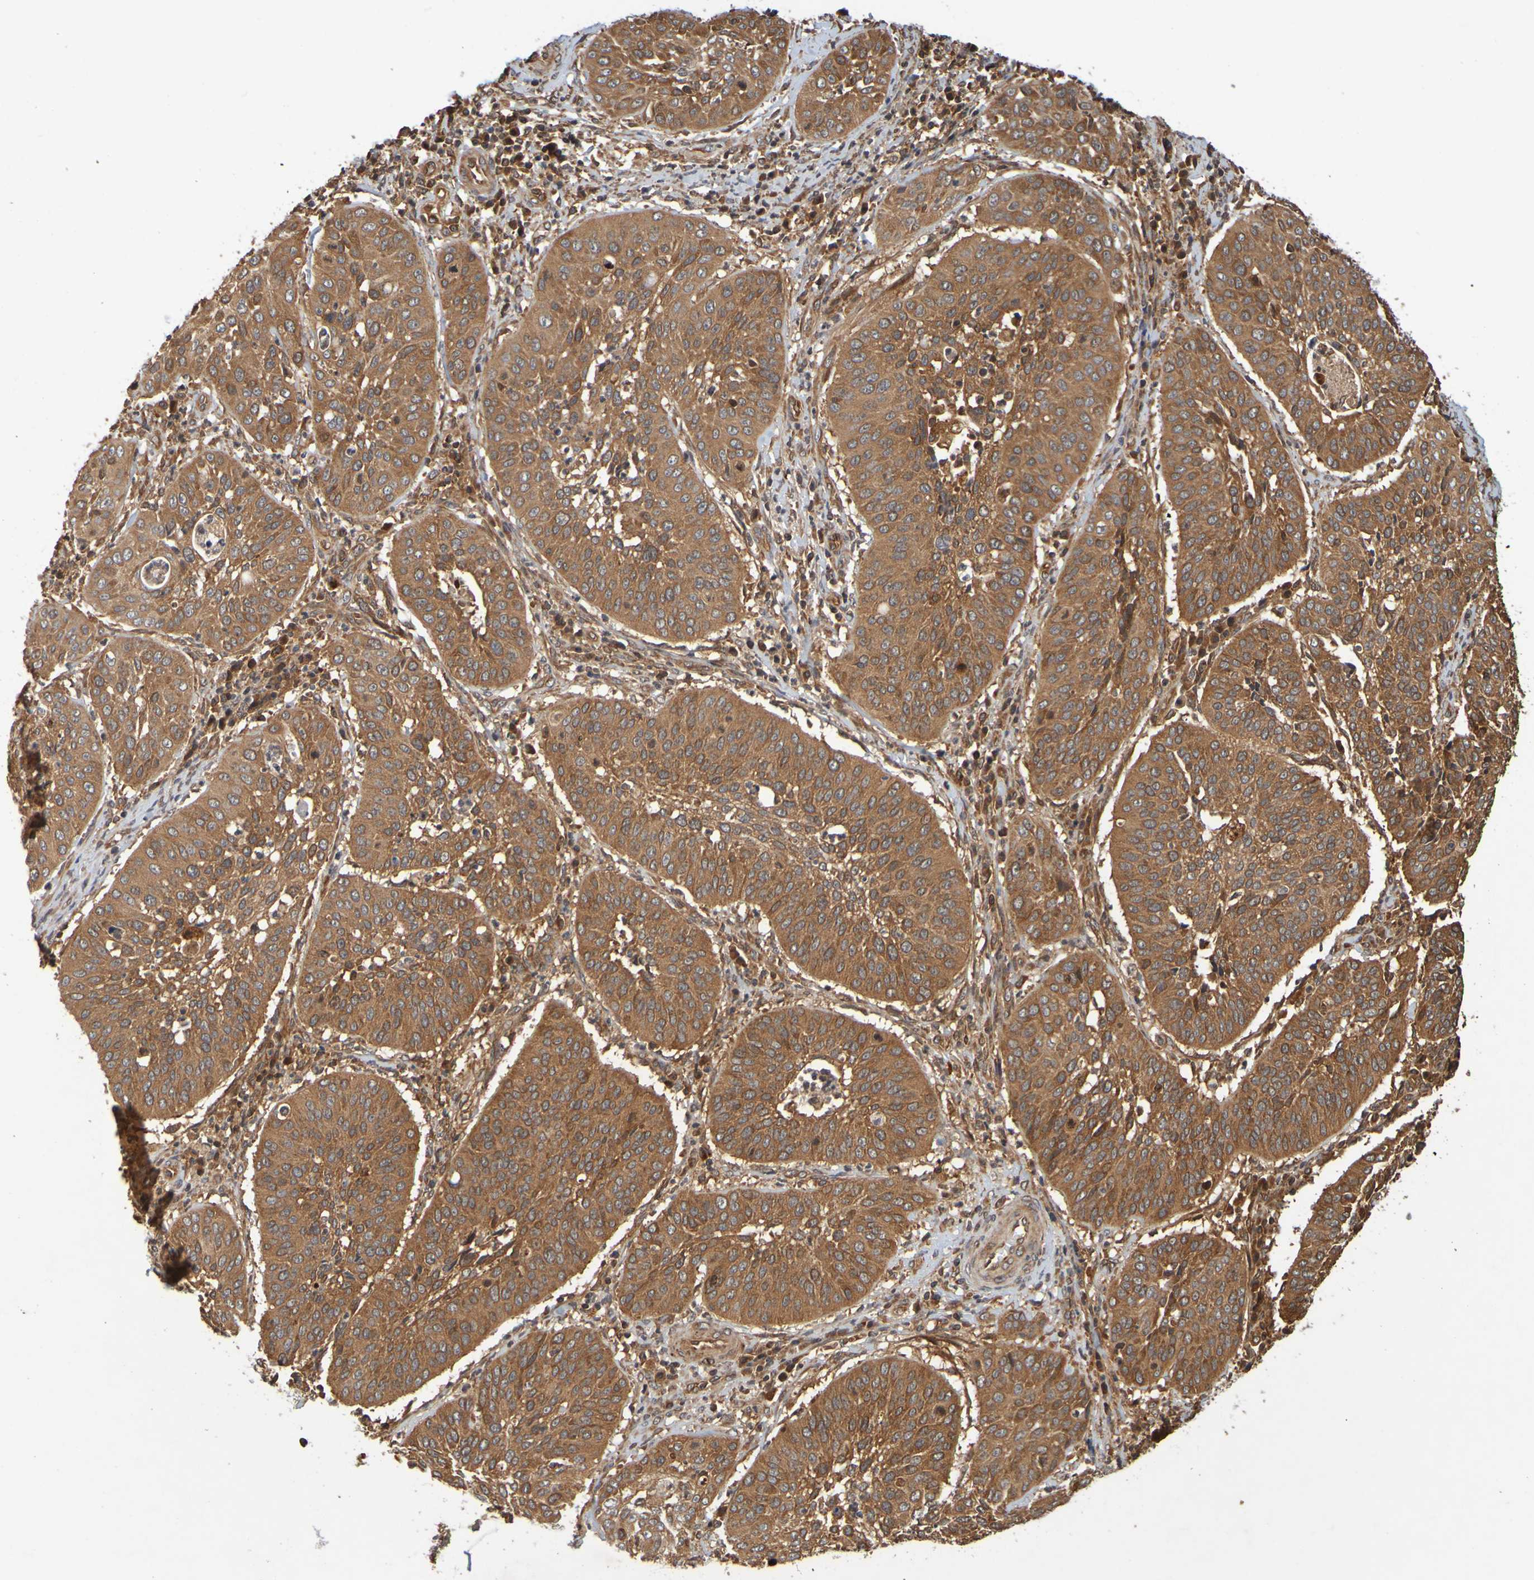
{"staining": {"intensity": "strong", "quantity": ">75%", "location": "cytoplasmic/membranous"}, "tissue": "cervical cancer", "cell_type": "Tumor cells", "image_type": "cancer", "snomed": [{"axis": "morphology", "description": "Normal tissue, NOS"}, {"axis": "morphology", "description": "Squamous cell carcinoma, NOS"}, {"axis": "topography", "description": "Cervix"}], "caption": "This is a micrograph of IHC staining of cervical cancer, which shows strong expression in the cytoplasmic/membranous of tumor cells.", "gene": "OCRL", "patient": {"sex": "female", "age": 39}}